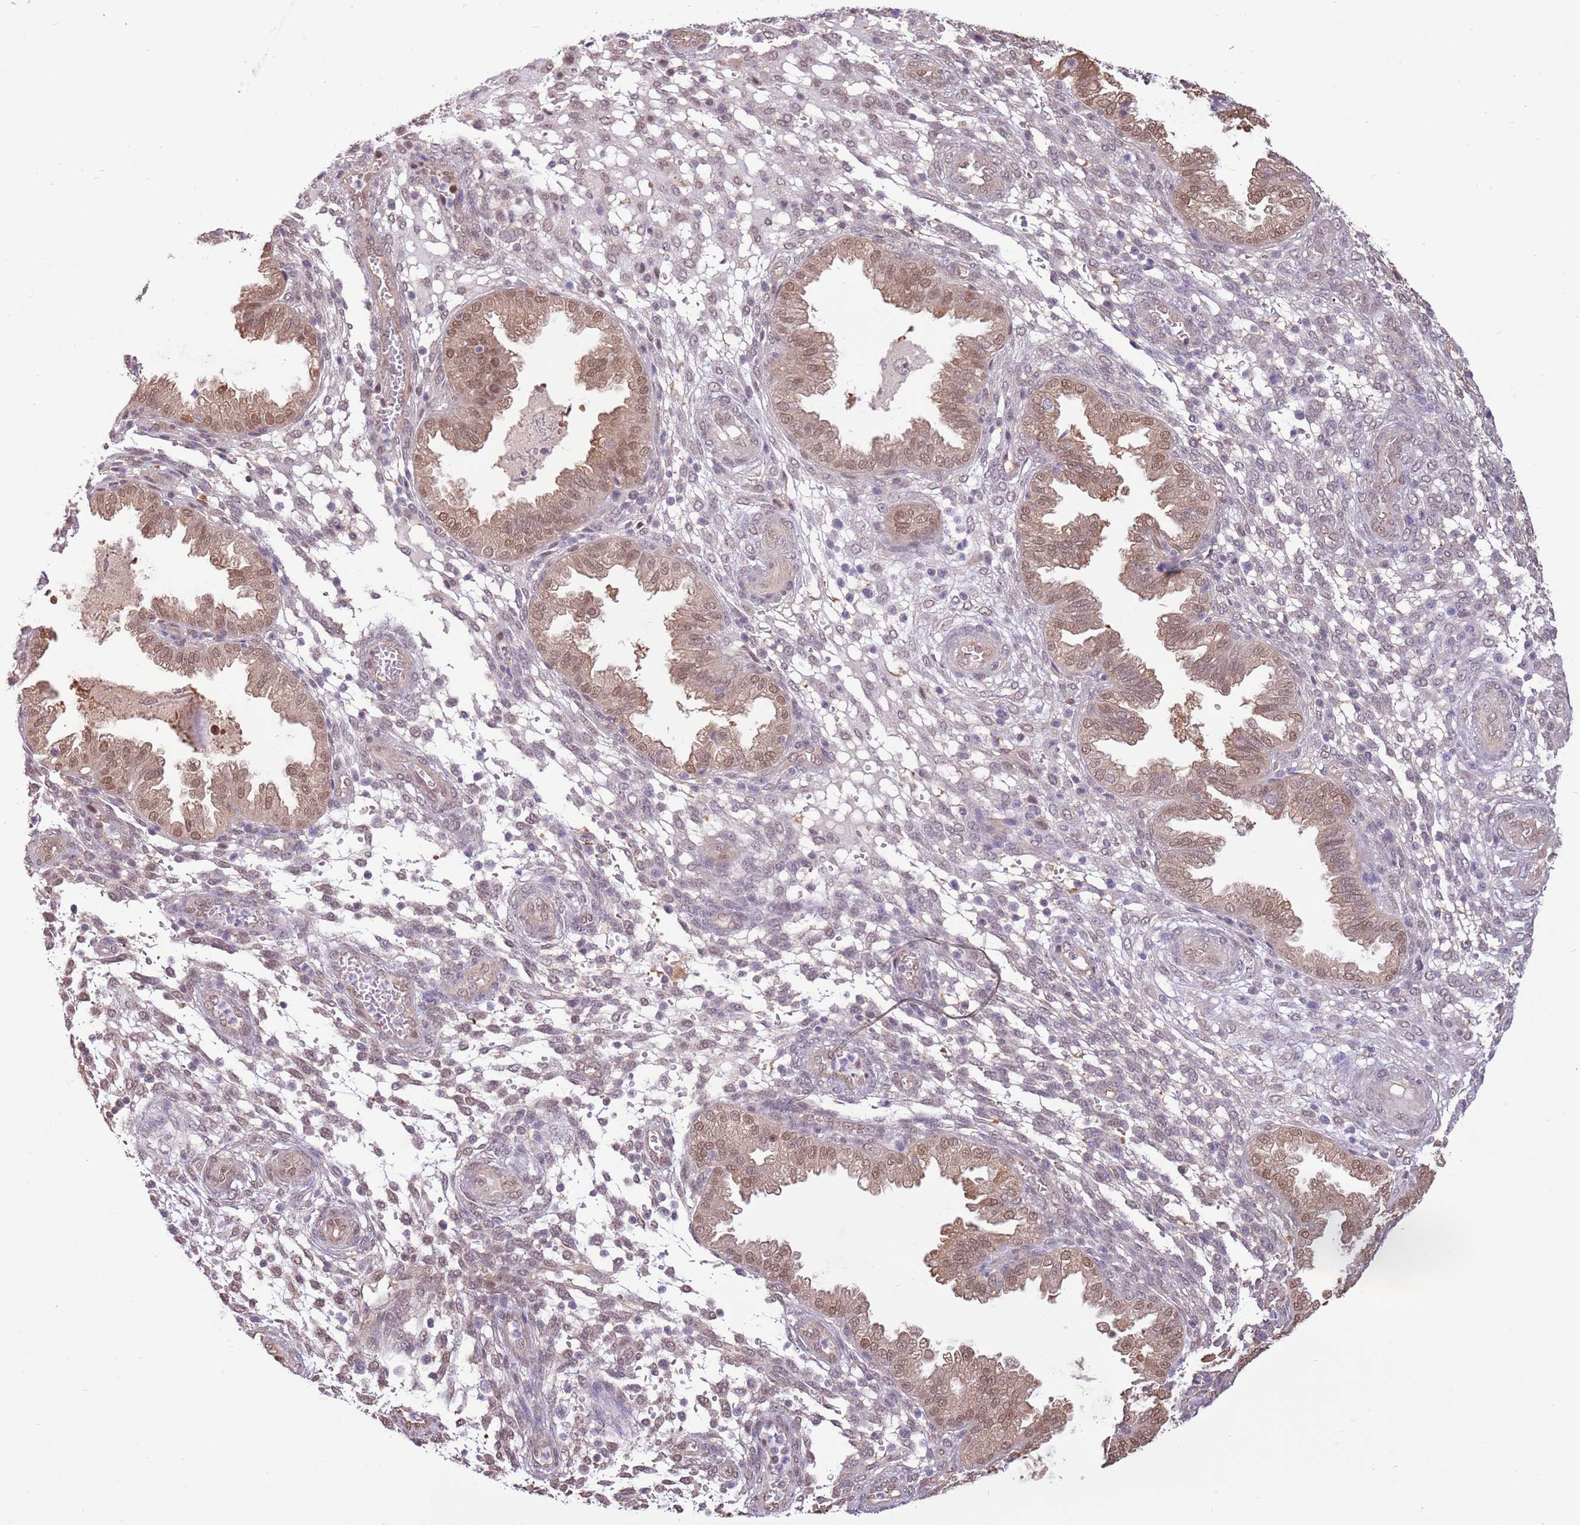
{"staining": {"intensity": "weak", "quantity": "<25%", "location": "nuclear"}, "tissue": "endometrium", "cell_type": "Cells in endometrial stroma", "image_type": "normal", "snomed": [{"axis": "morphology", "description": "Normal tissue, NOS"}, {"axis": "topography", "description": "Endometrium"}], "caption": "Cells in endometrial stroma are negative for brown protein staining in normal endometrium. The staining was performed using DAB to visualize the protein expression in brown, while the nuclei were stained in blue with hematoxylin (Magnification: 20x).", "gene": "NSFL1C", "patient": {"sex": "female", "age": 33}}